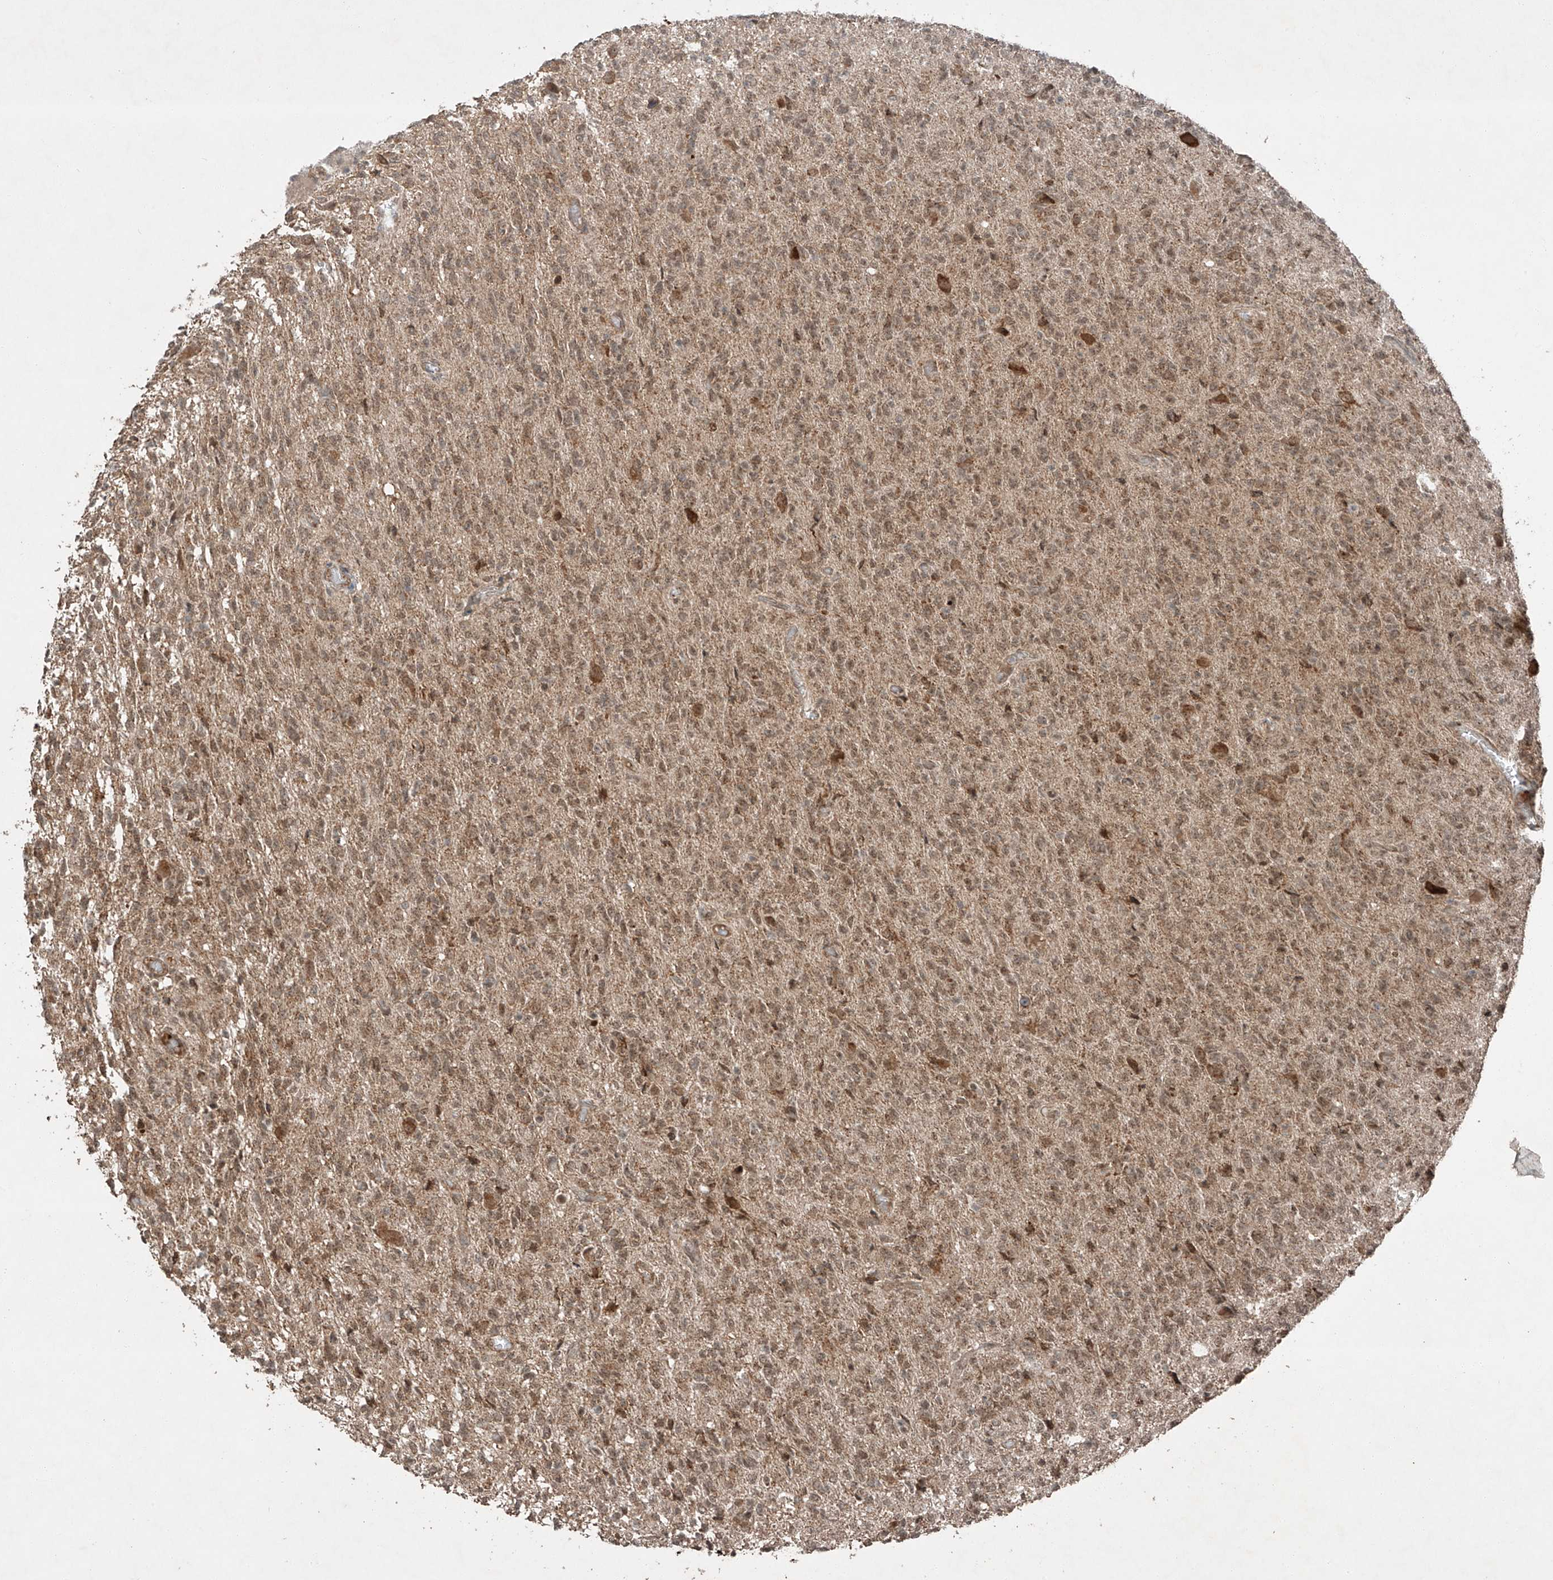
{"staining": {"intensity": "weak", "quantity": ">75%", "location": "cytoplasmic/membranous,nuclear"}, "tissue": "glioma", "cell_type": "Tumor cells", "image_type": "cancer", "snomed": [{"axis": "morphology", "description": "Glioma, malignant, High grade"}, {"axis": "topography", "description": "Brain"}], "caption": "Weak cytoplasmic/membranous and nuclear protein staining is present in about >75% of tumor cells in glioma. The staining was performed using DAB to visualize the protein expression in brown, while the nuclei were stained in blue with hematoxylin (Magnification: 20x).", "gene": "ZNF620", "patient": {"sex": "female", "age": 57}}